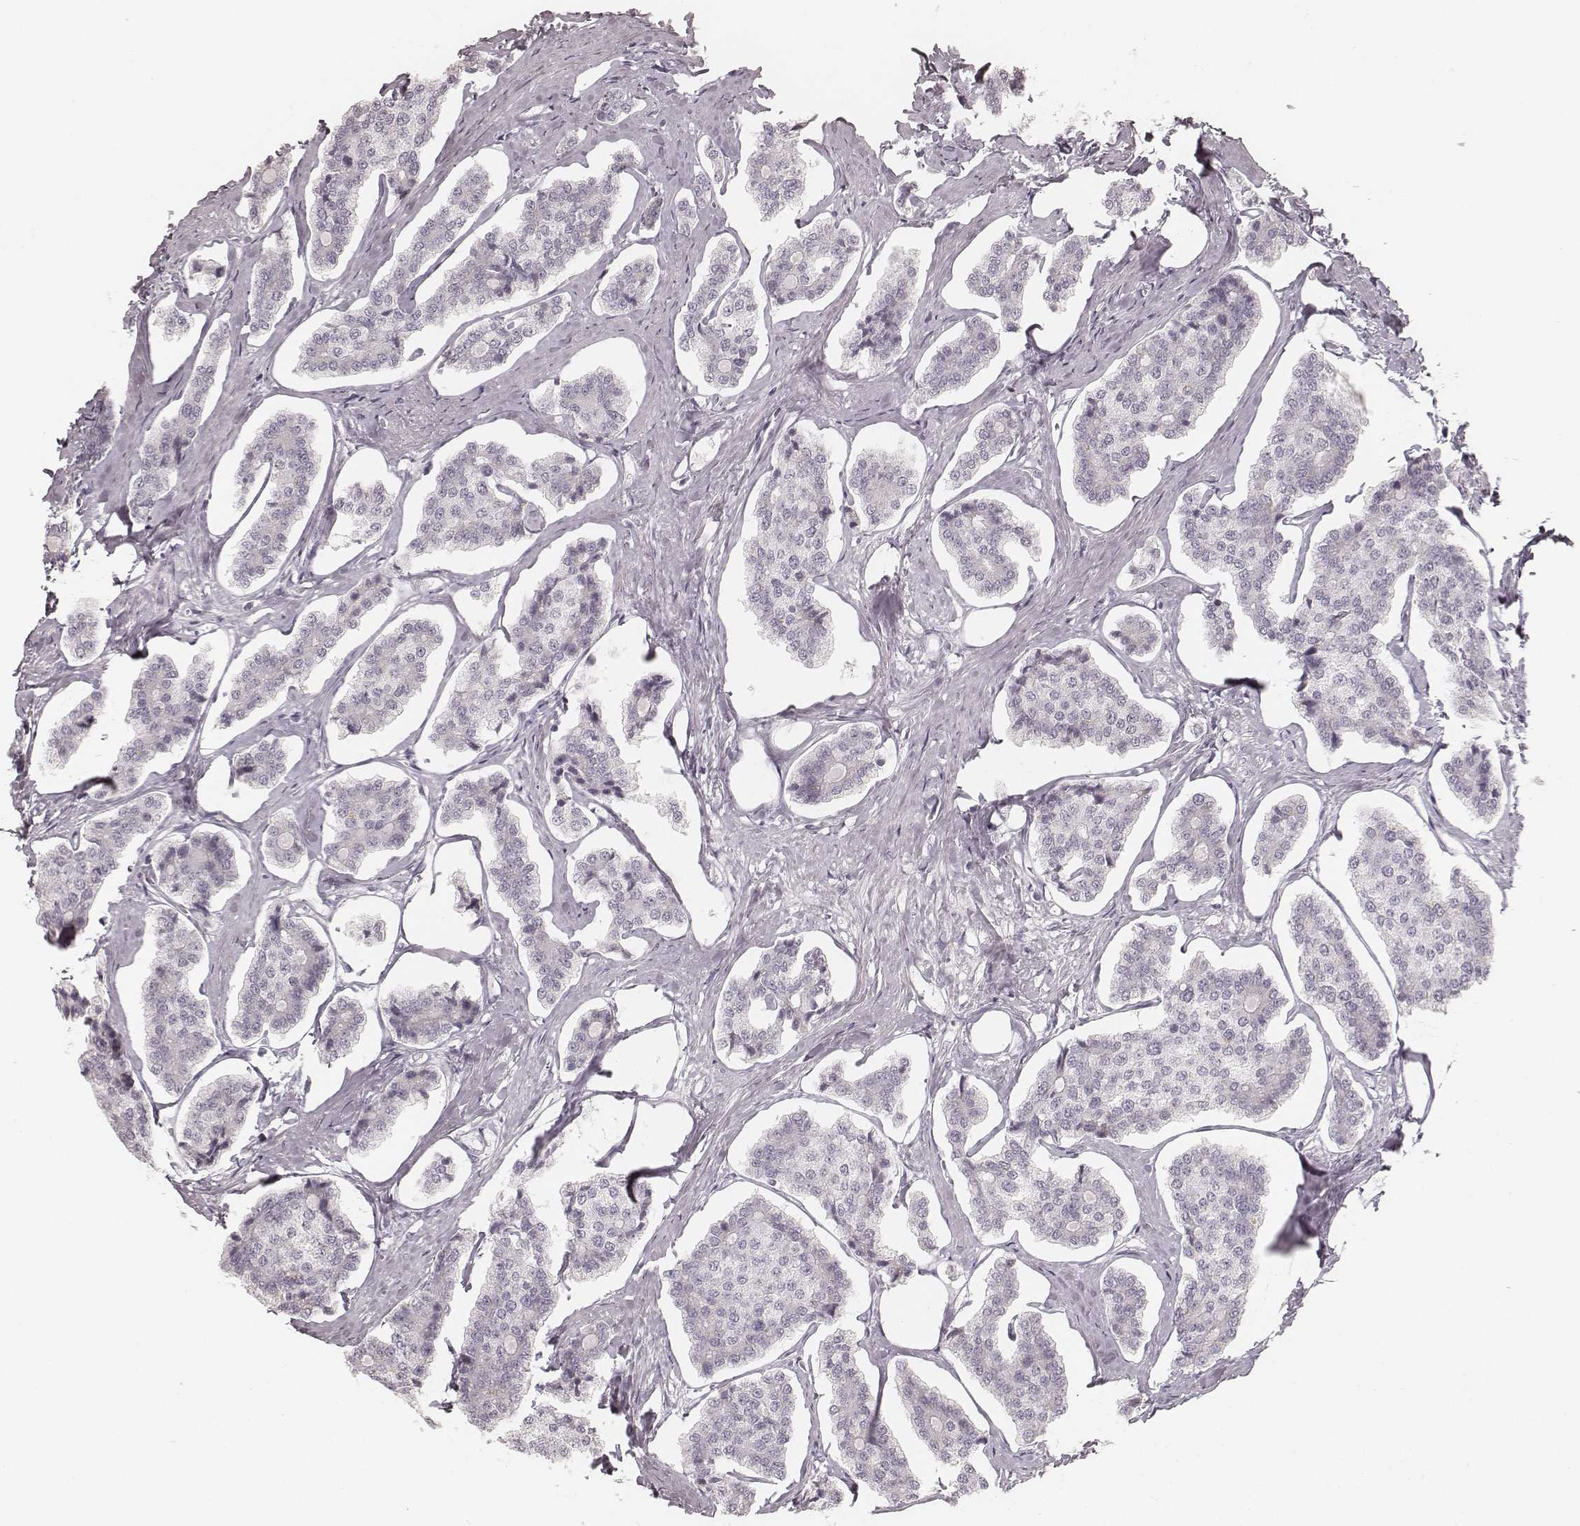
{"staining": {"intensity": "negative", "quantity": "none", "location": "none"}, "tissue": "carcinoid", "cell_type": "Tumor cells", "image_type": "cancer", "snomed": [{"axis": "morphology", "description": "Carcinoid, malignant, NOS"}, {"axis": "topography", "description": "Small intestine"}], "caption": "The photomicrograph demonstrates no staining of tumor cells in carcinoid.", "gene": "KRT31", "patient": {"sex": "female", "age": 65}}